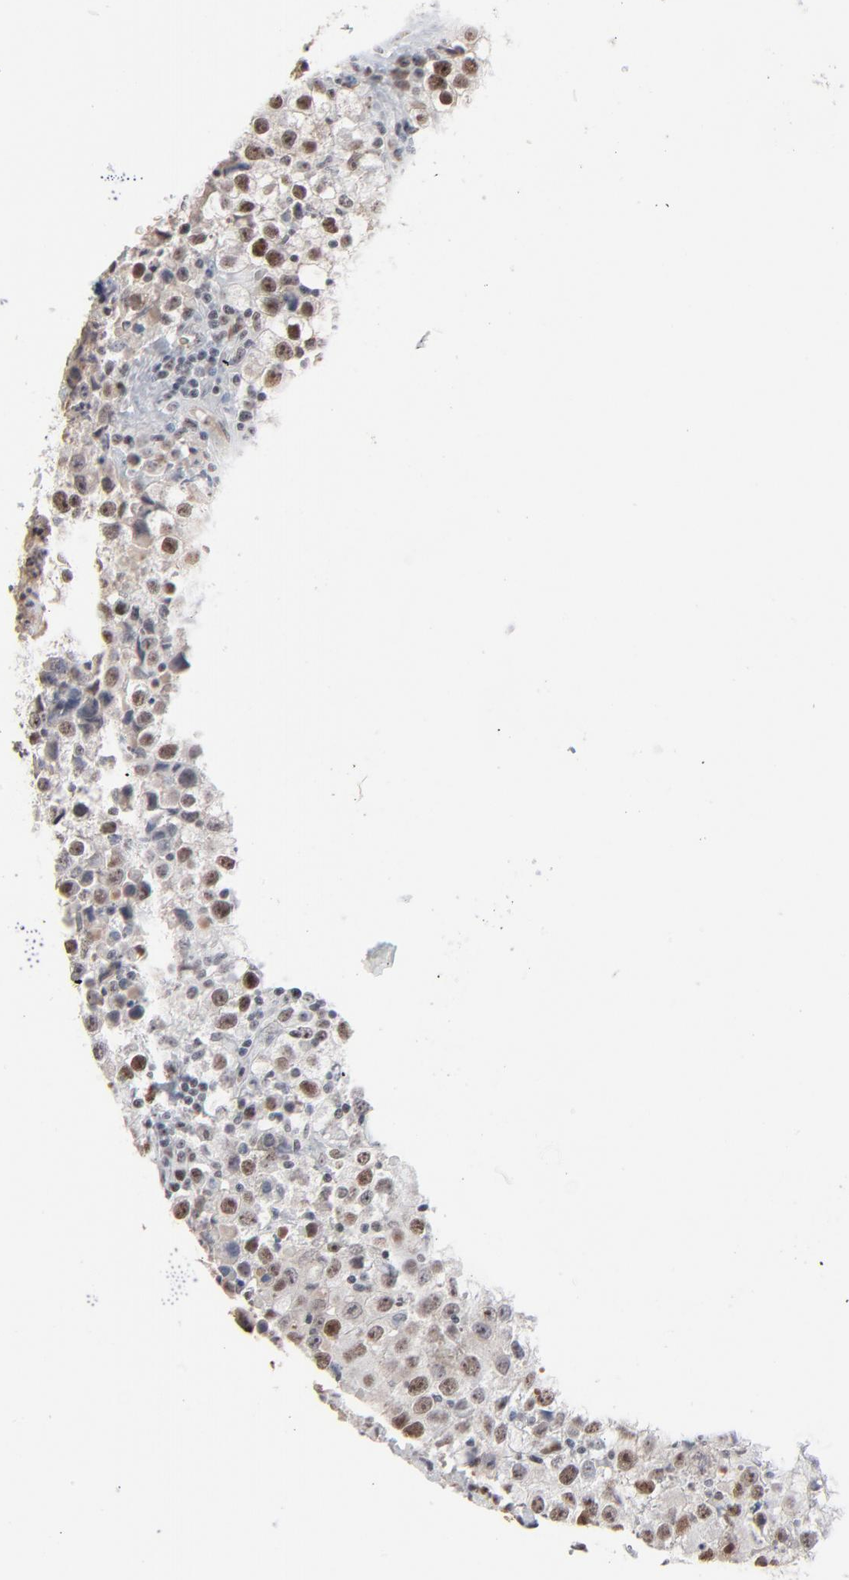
{"staining": {"intensity": "moderate", "quantity": "25%-75%", "location": "nuclear"}, "tissue": "testis cancer", "cell_type": "Tumor cells", "image_type": "cancer", "snomed": [{"axis": "morphology", "description": "Seminoma, NOS"}, {"axis": "topography", "description": "Testis"}], "caption": "High-power microscopy captured an immunohistochemistry (IHC) micrograph of testis cancer (seminoma), revealing moderate nuclear expression in about 25%-75% of tumor cells.", "gene": "MPHOSPH6", "patient": {"sex": "male", "age": 32}}